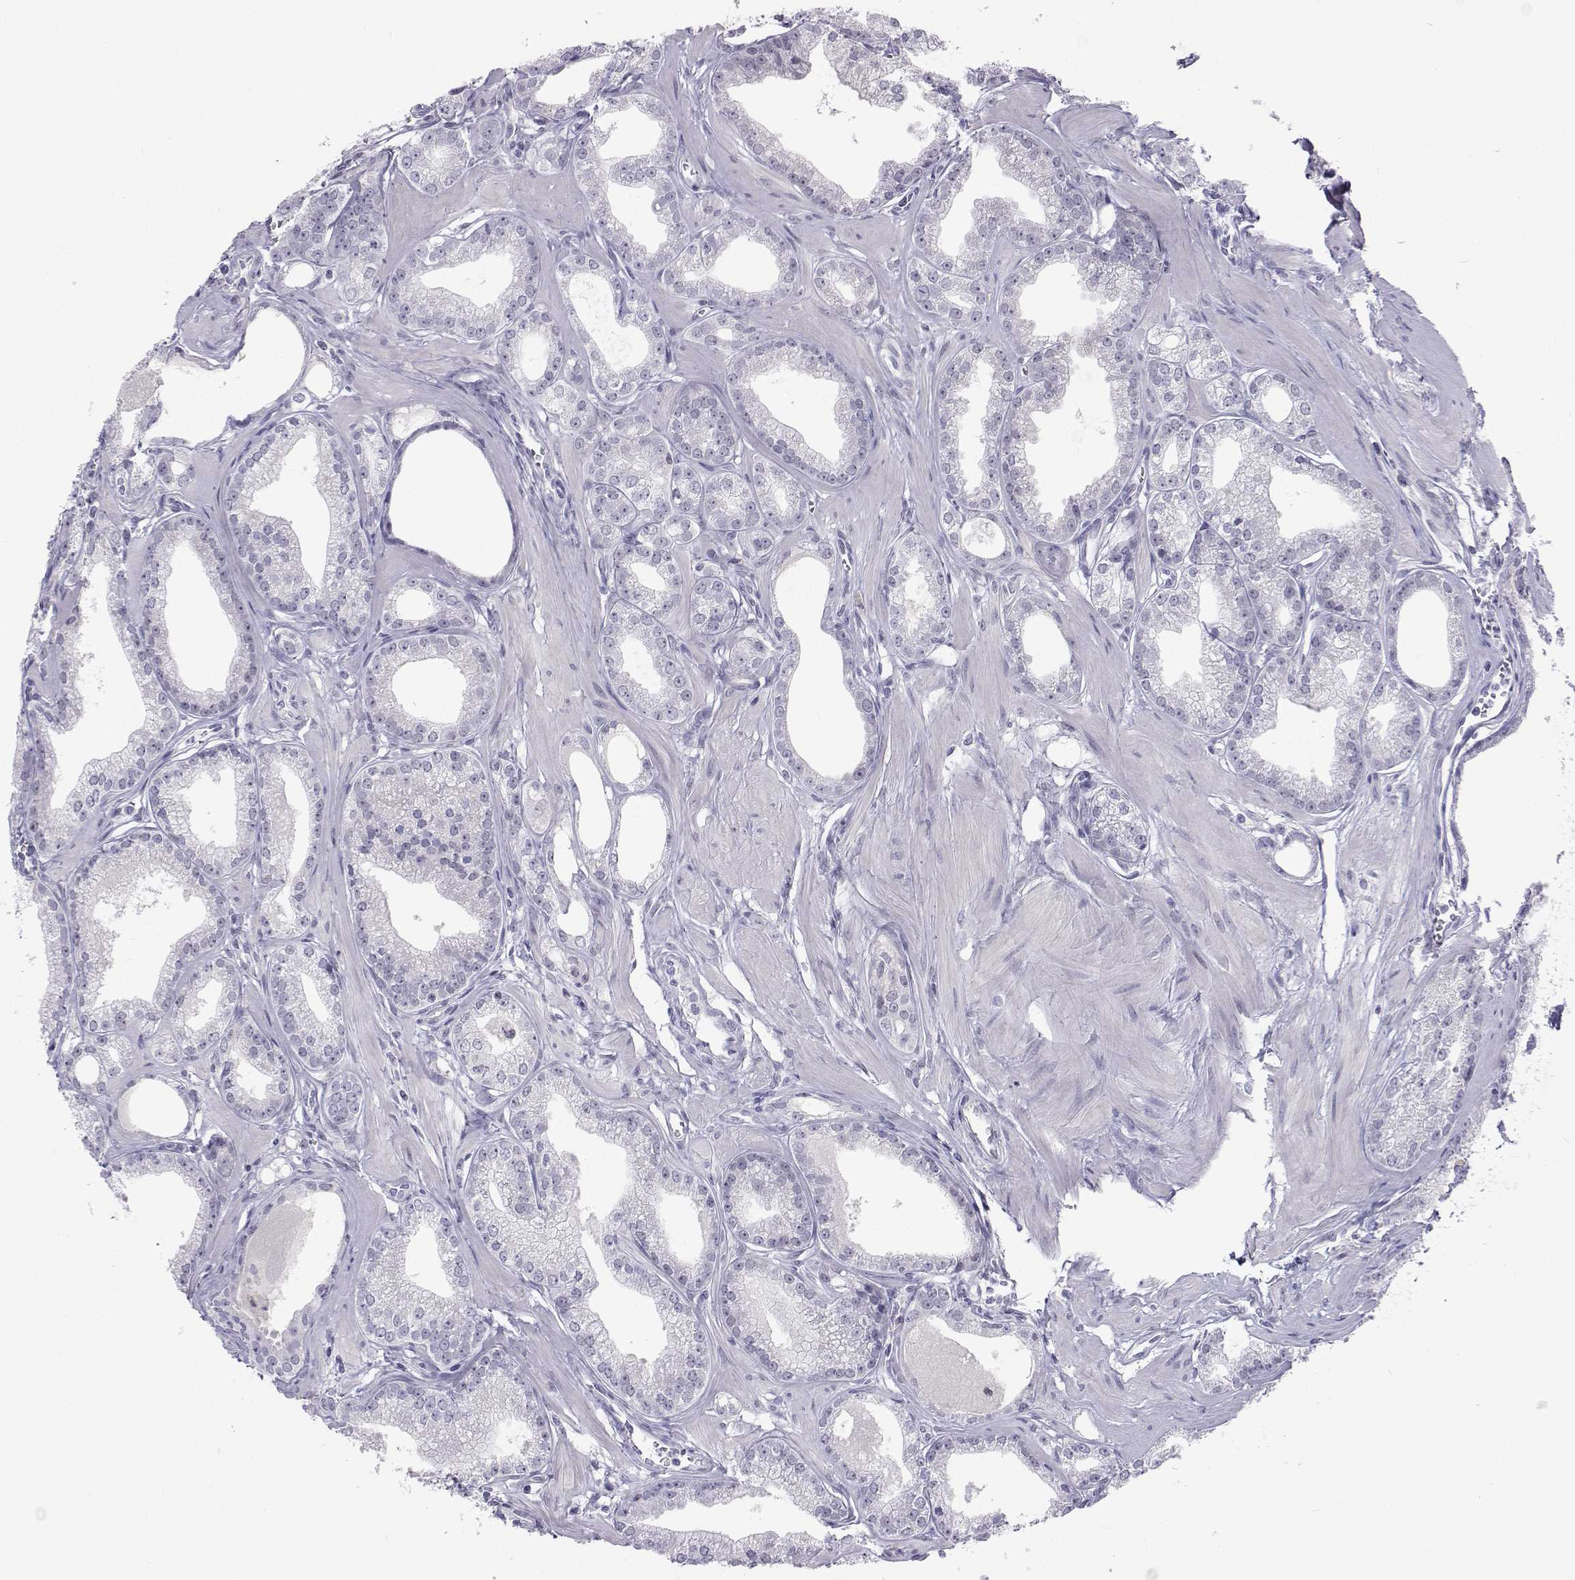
{"staining": {"intensity": "negative", "quantity": "none", "location": "none"}, "tissue": "prostate cancer", "cell_type": "Tumor cells", "image_type": "cancer", "snomed": [{"axis": "morphology", "description": "Adenocarcinoma, NOS"}, {"axis": "topography", "description": "Prostate"}], "caption": "A histopathology image of prostate cancer stained for a protein displays no brown staining in tumor cells.", "gene": "GALM", "patient": {"sex": "male", "age": 71}}